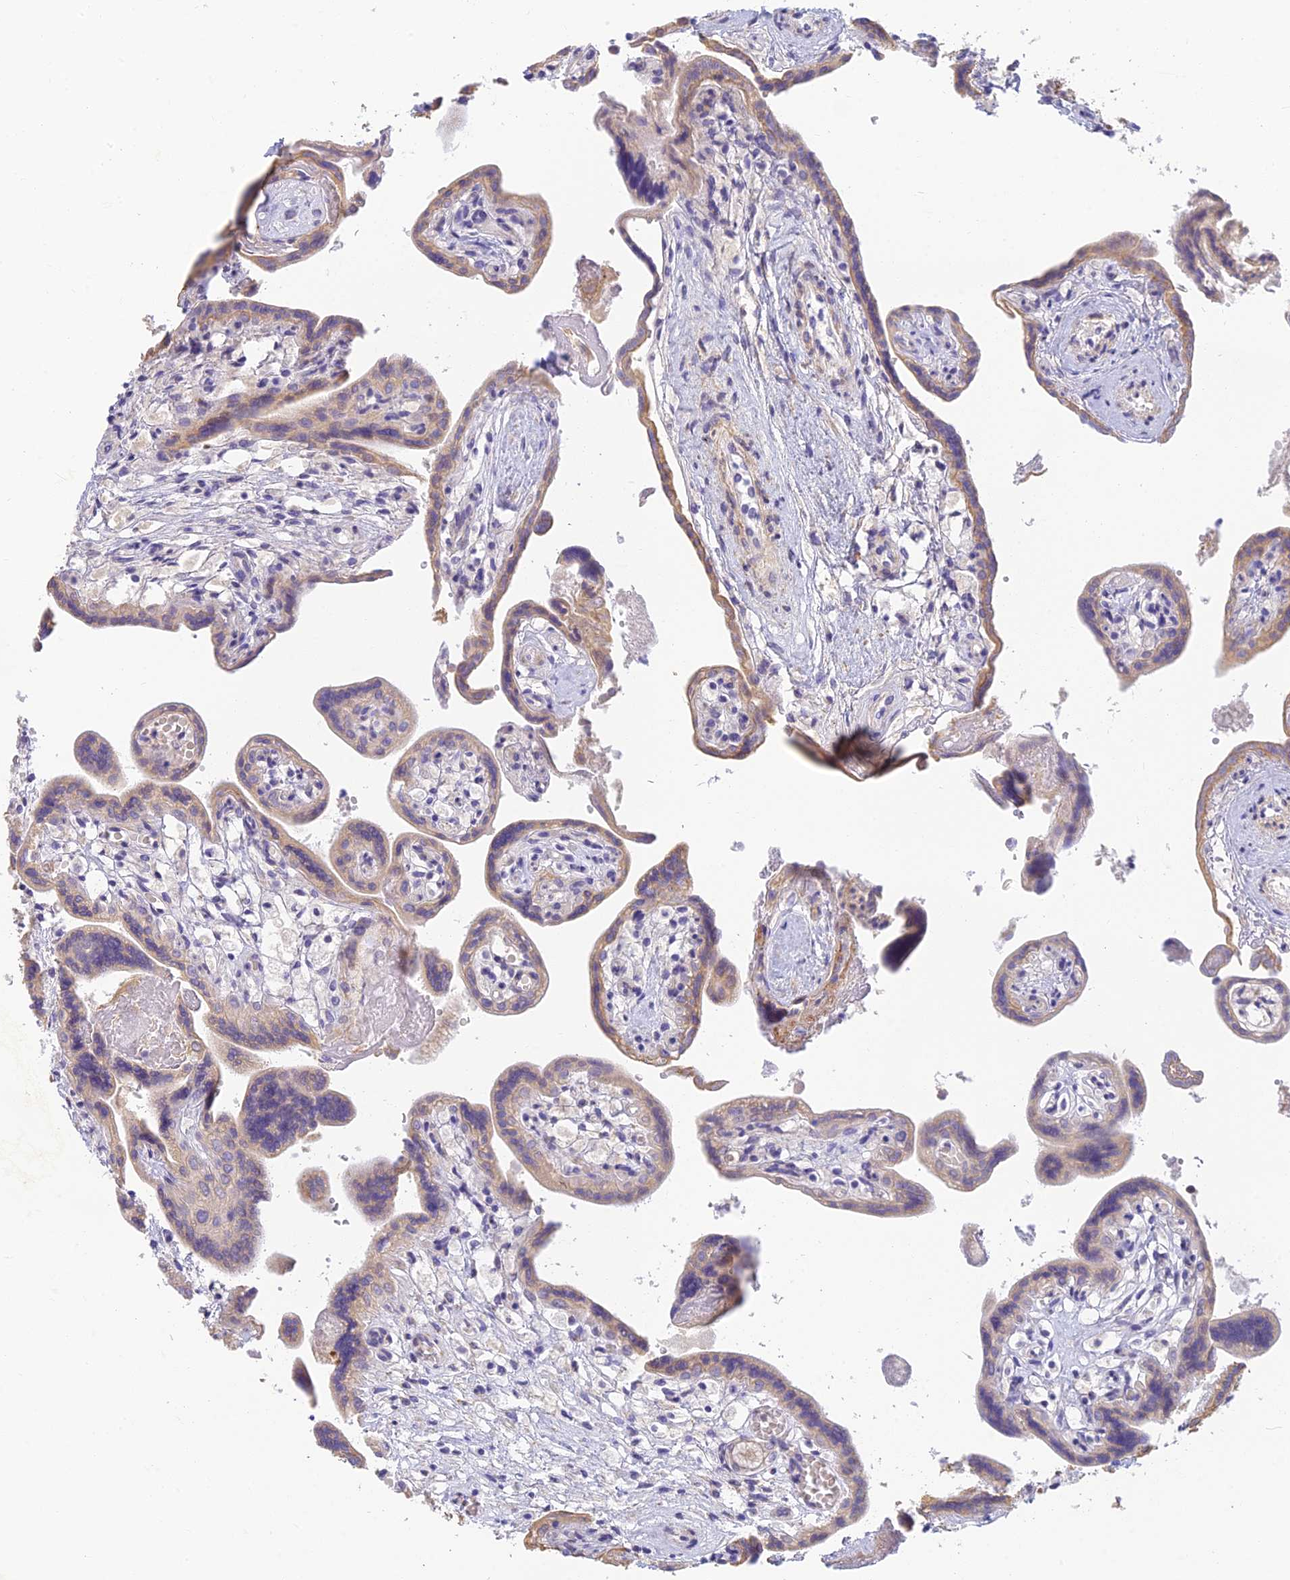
{"staining": {"intensity": "weak", "quantity": "<25%", "location": "cytoplasmic/membranous"}, "tissue": "placenta", "cell_type": "Trophoblastic cells", "image_type": "normal", "snomed": [{"axis": "morphology", "description": "Normal tissue, NOS"}, {"axis": "topography", "description": "Placenta"}], "caption": "This is a micrograph of immunohistochemistry staining of benign placenta, which shows no expression in trophoblastic cells.", "gene": "INTS13", "patient": {"sex": "female", "age": 37}}